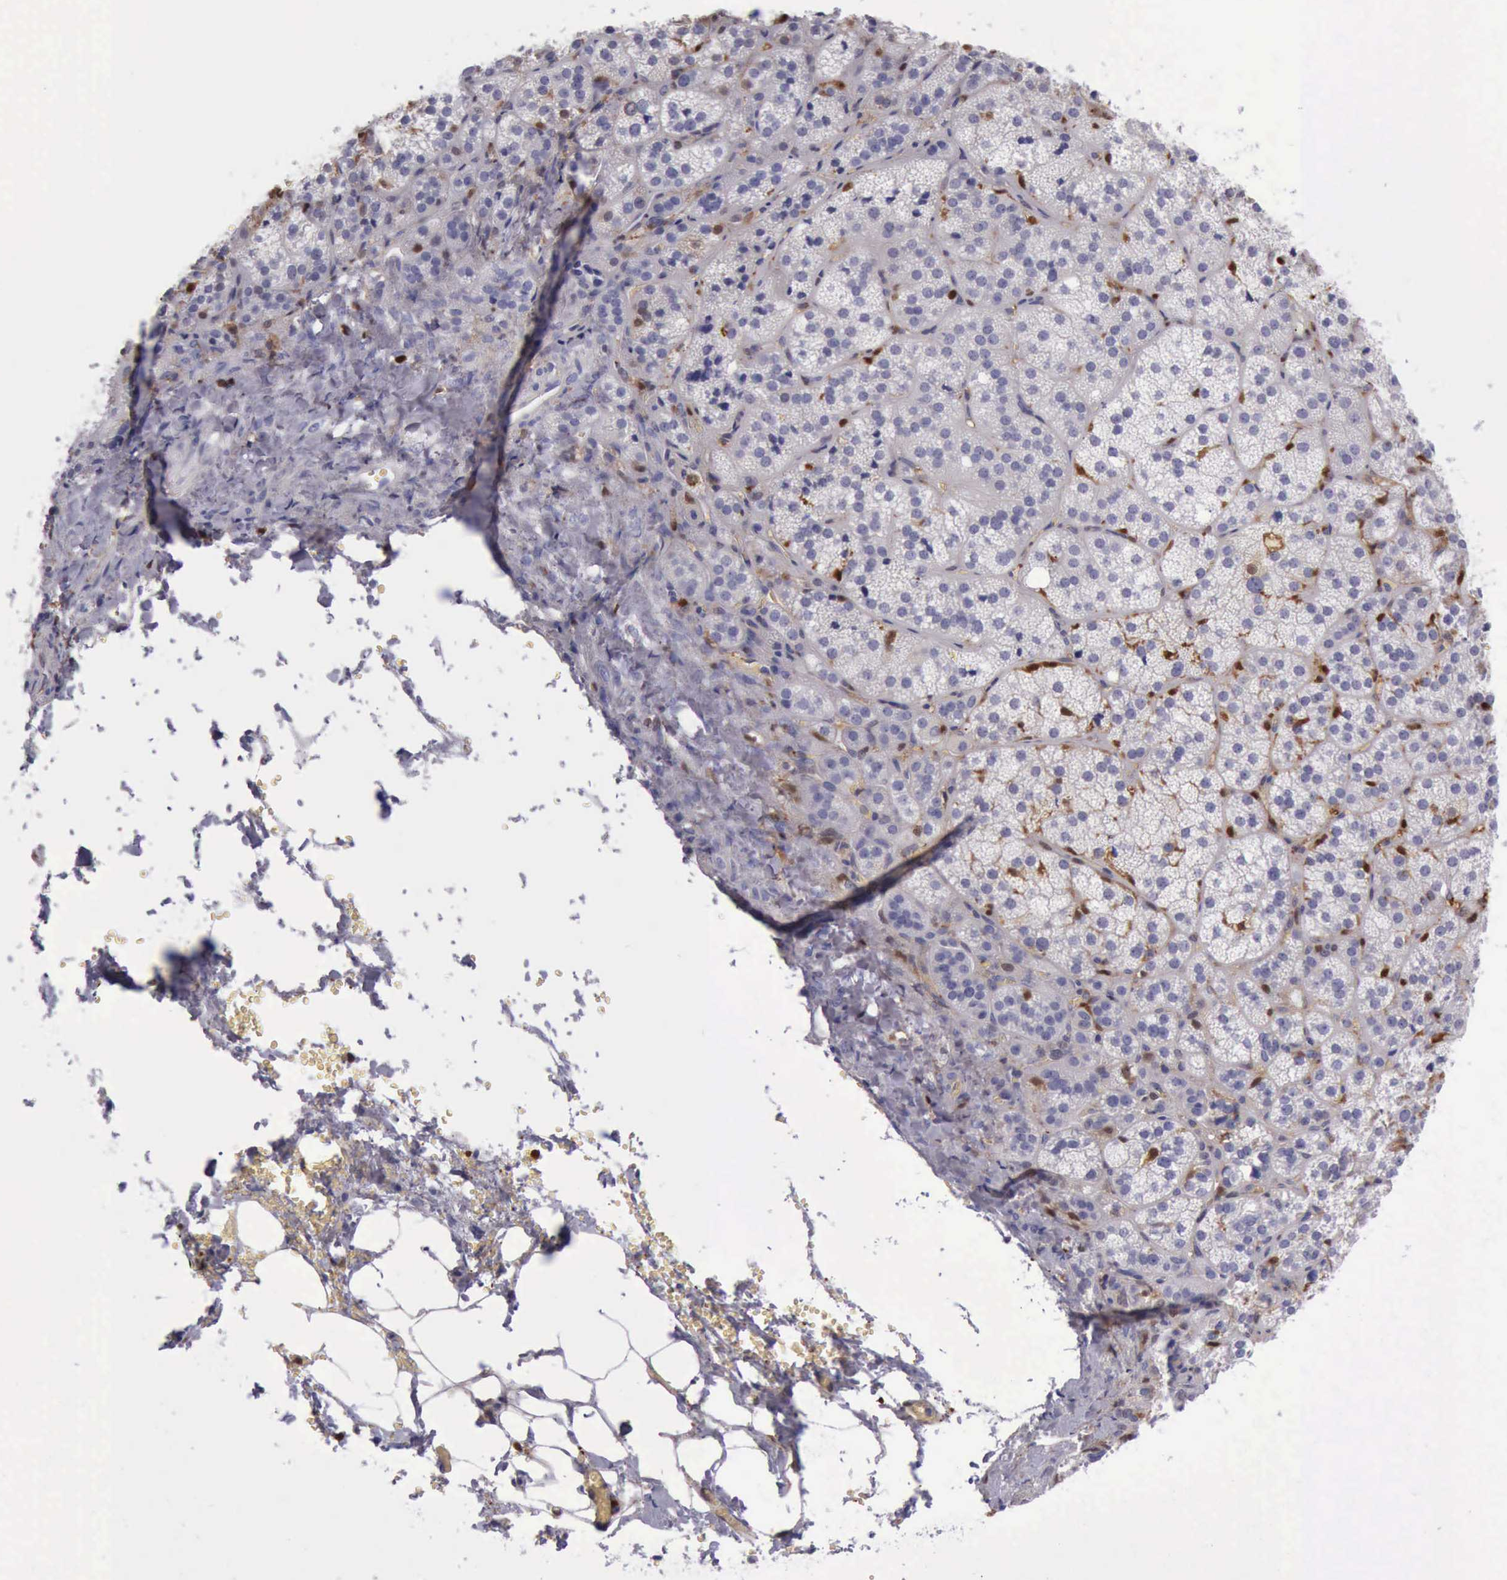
{"staining": {"intensity": "negative", "quantity": "none", "location": "none"}, "tissue": "adrenal gland", "cell_type": "Glandular cells", "image_type": "normal", "snomed": [{"axis": "morphology", "description": "Normal tissue, NOS"}, {"axis": "topography", "description": "Adrenal gland"}], "caption": "Immunohistochemistry photomicrograph of unremarkable adrenal gland stained for a protein (brown), which demonstrates no positivity in glandular cells. (DAB (3,3'-diaminobenzidine) IHC with hematoxylin counter stain).", "gene": "TYMP", "patient": {"sex": "female", "age": 71}}